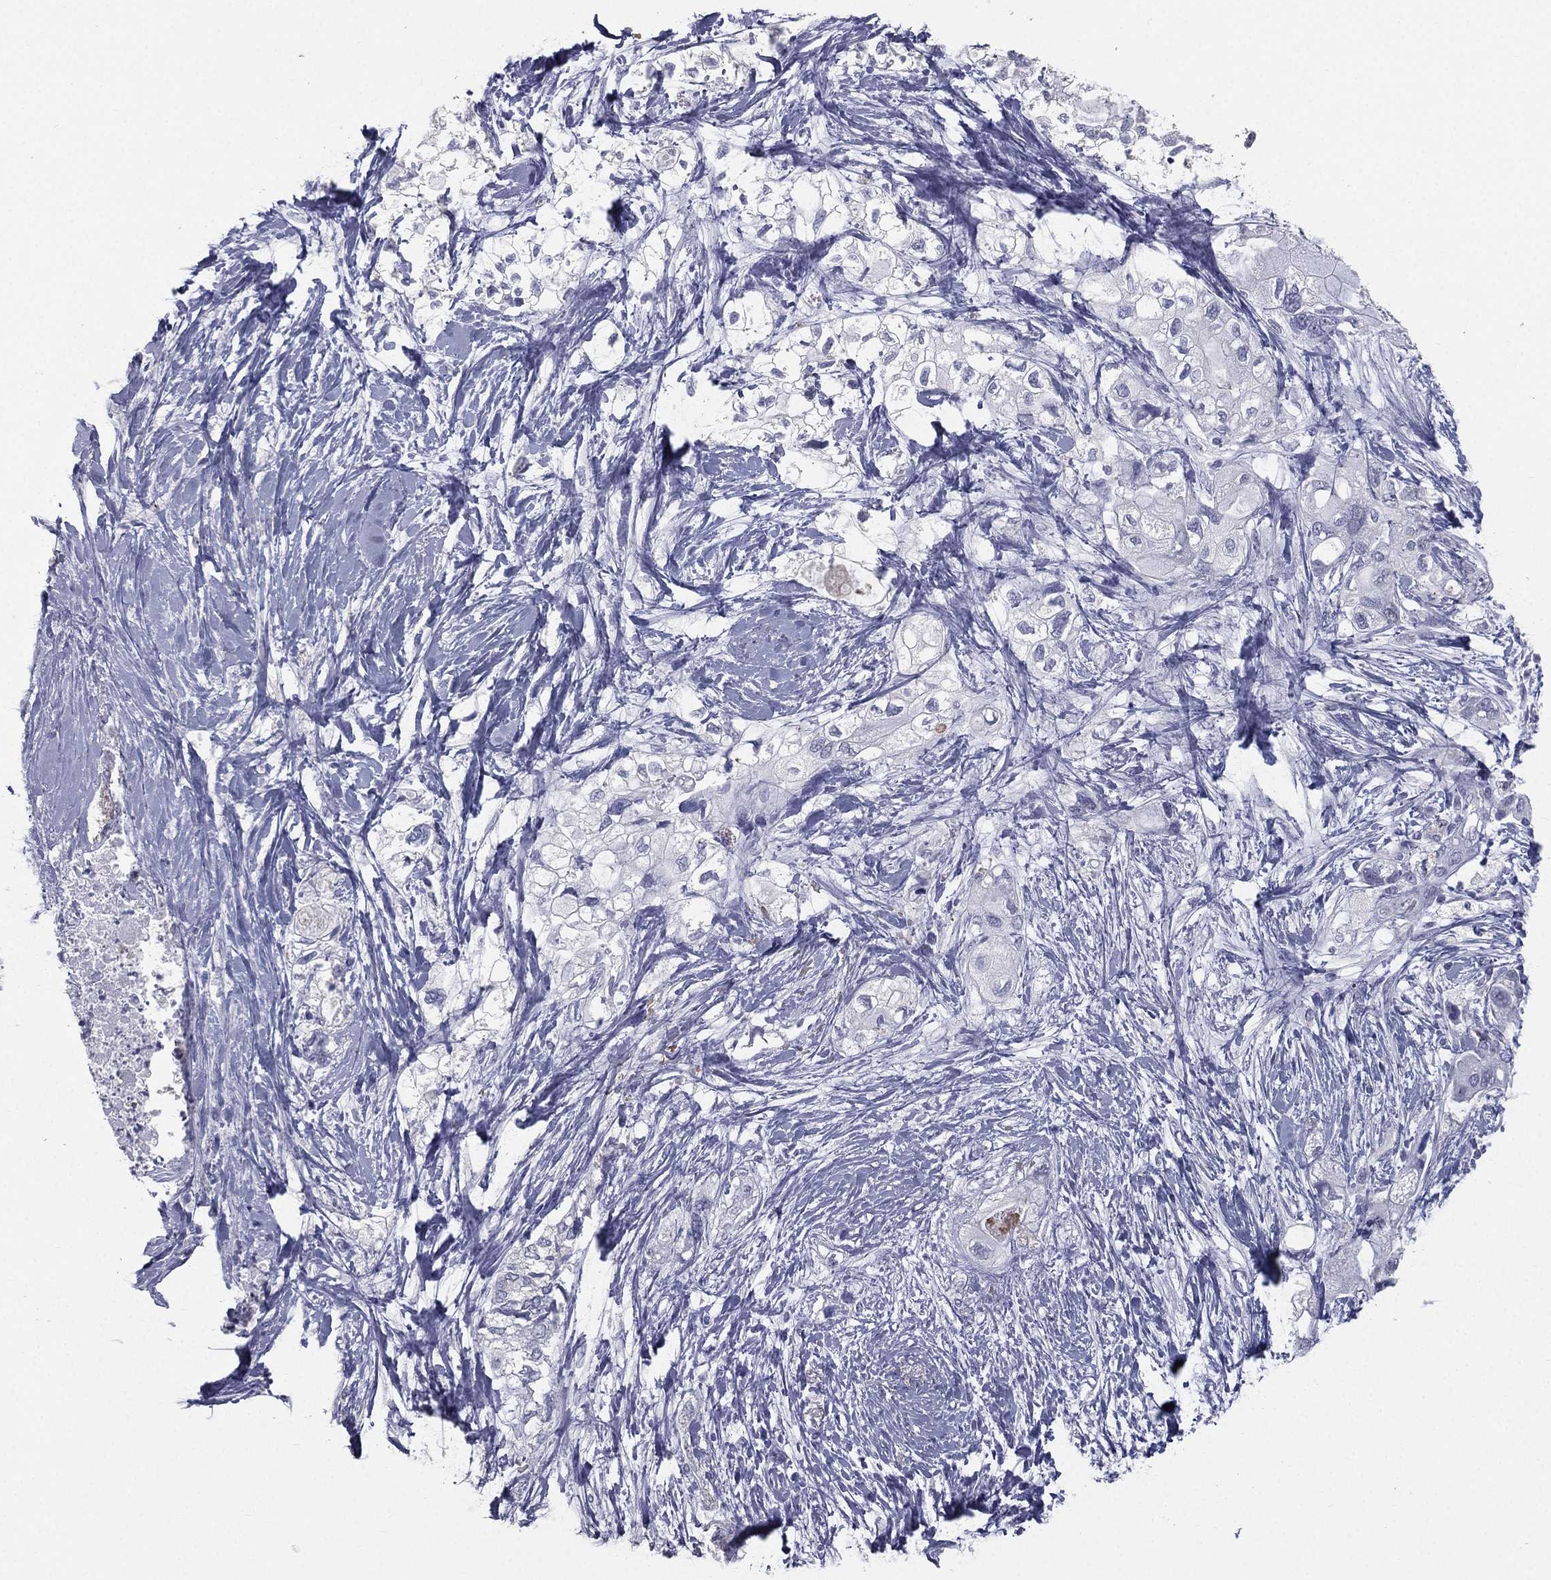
{"staining": {"intensity": "negative", "quantity": "none", "location": "none"}, "tissue": "pancreatic cancer", "cell_type": "Tumor cells", "image_type": "cancer", "snomed": [{"axis": "morphology", "description": "Adenocarcinoma, NOS"}, {"axis": "topography", "description": "Pancreas"}], "caption": "A histopathology image of pancreatic cancer stained for a protein exhibits no brown staining in tumor cells. Nuclei are stained in blue.", "gene": "ESX1", "patient": {"sex": "female", "age": 56}}